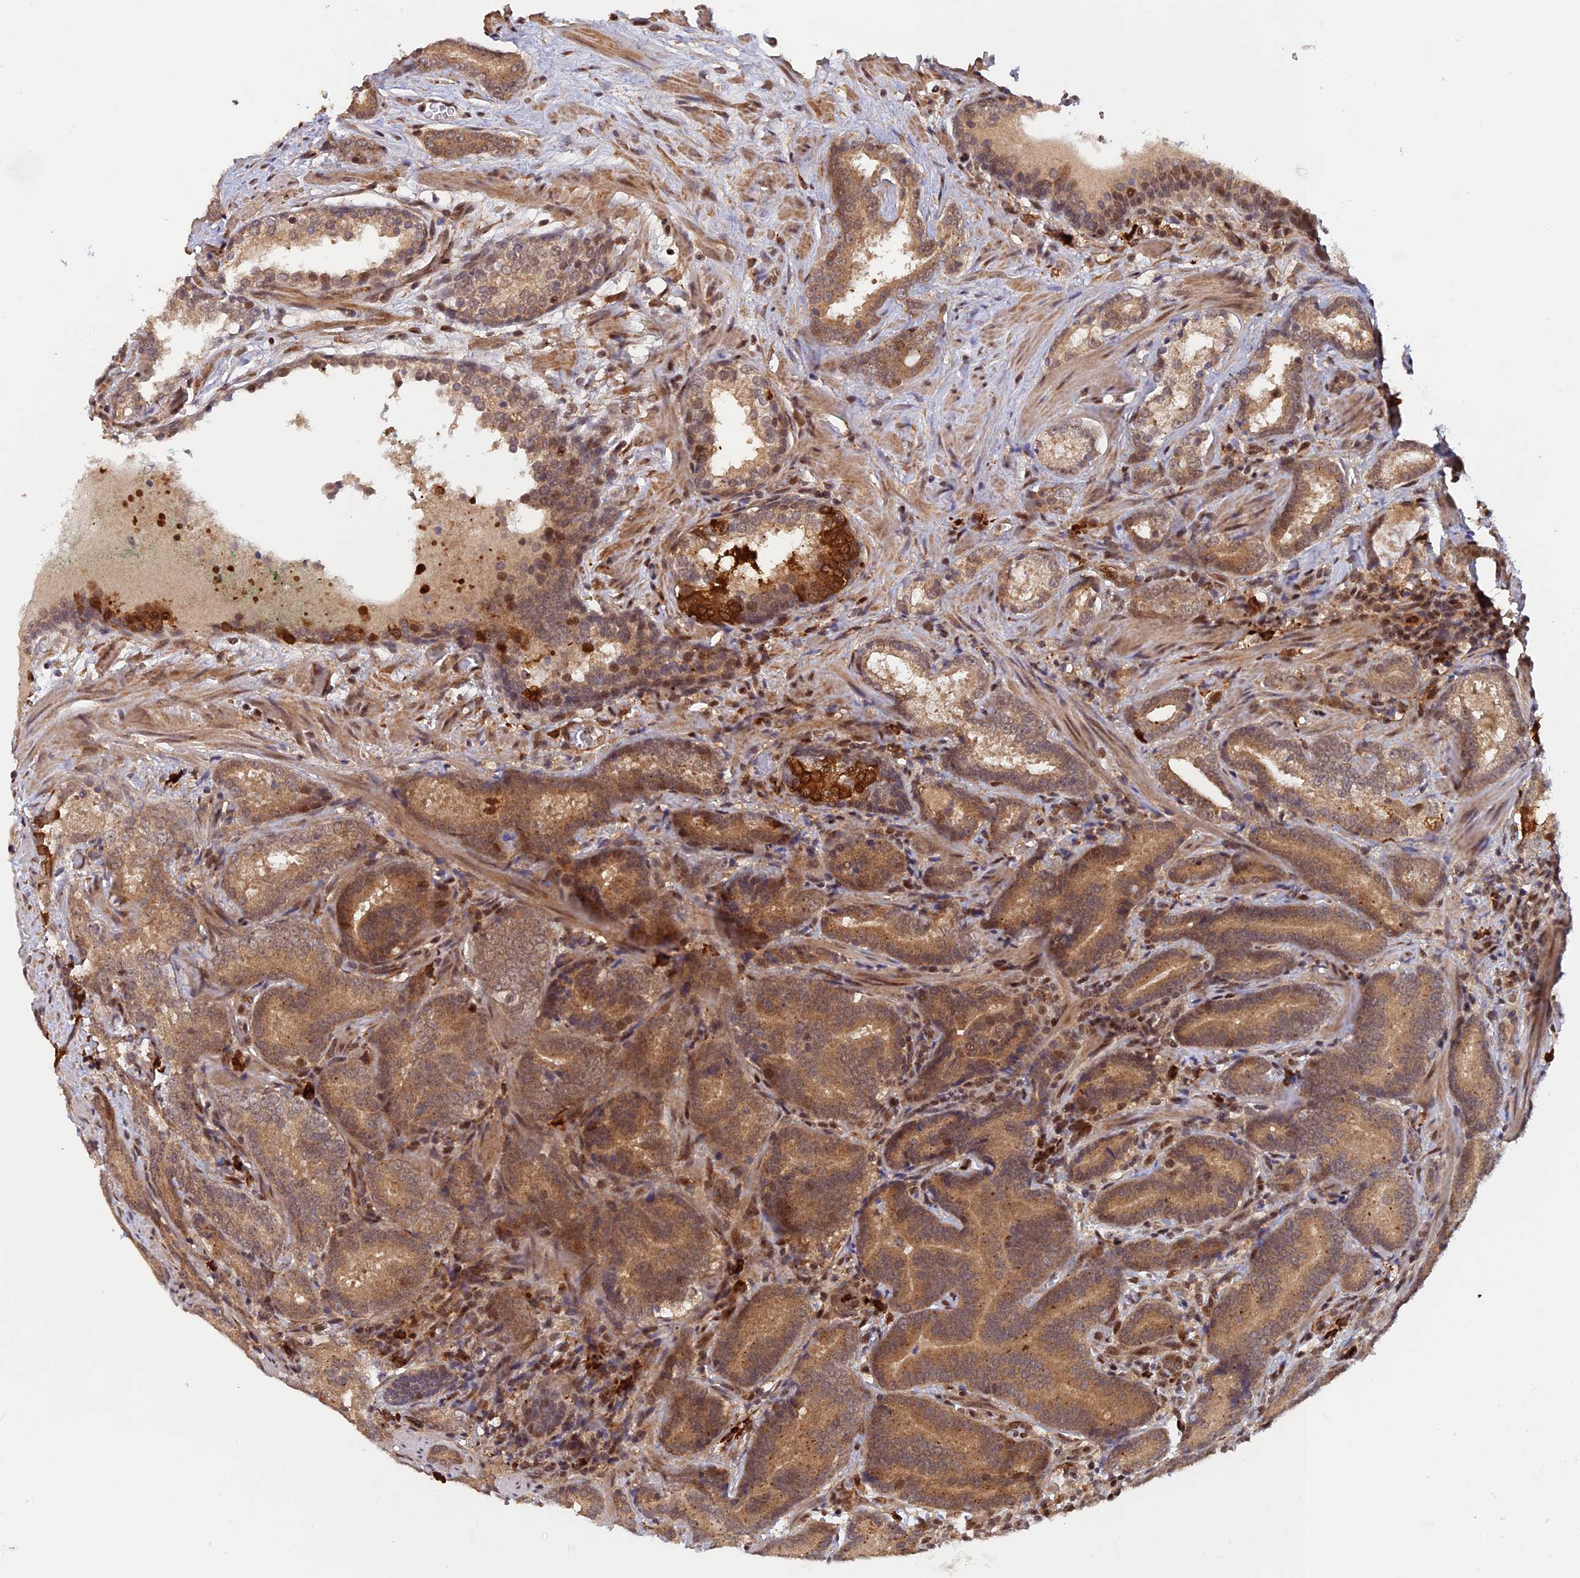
{"staining": {"intensity": "moderate", "quantity": ">75%", "location": "cytoplasmic/membranous"}, "tissue": "prostate cancer", "cell_type": "Tumor cells", "image_type": "cancer", "snomed": [{"axis": "morphology", "description": "Adenocarcinoma, Low grade"}, {"axis": "topography", "description": "Prostate"}], "caption": "IHC (DAB) staining of adenocarcinoma (low-grade) (prostate) displays moderate cytoplasmic/membranous protein expression in about >75% of tumor cells. (DAB IHC, brown staining for protein, blue staining for nuclei).", "gene": "ZNF565", "patient": {"sex": "male", "age": 58}}